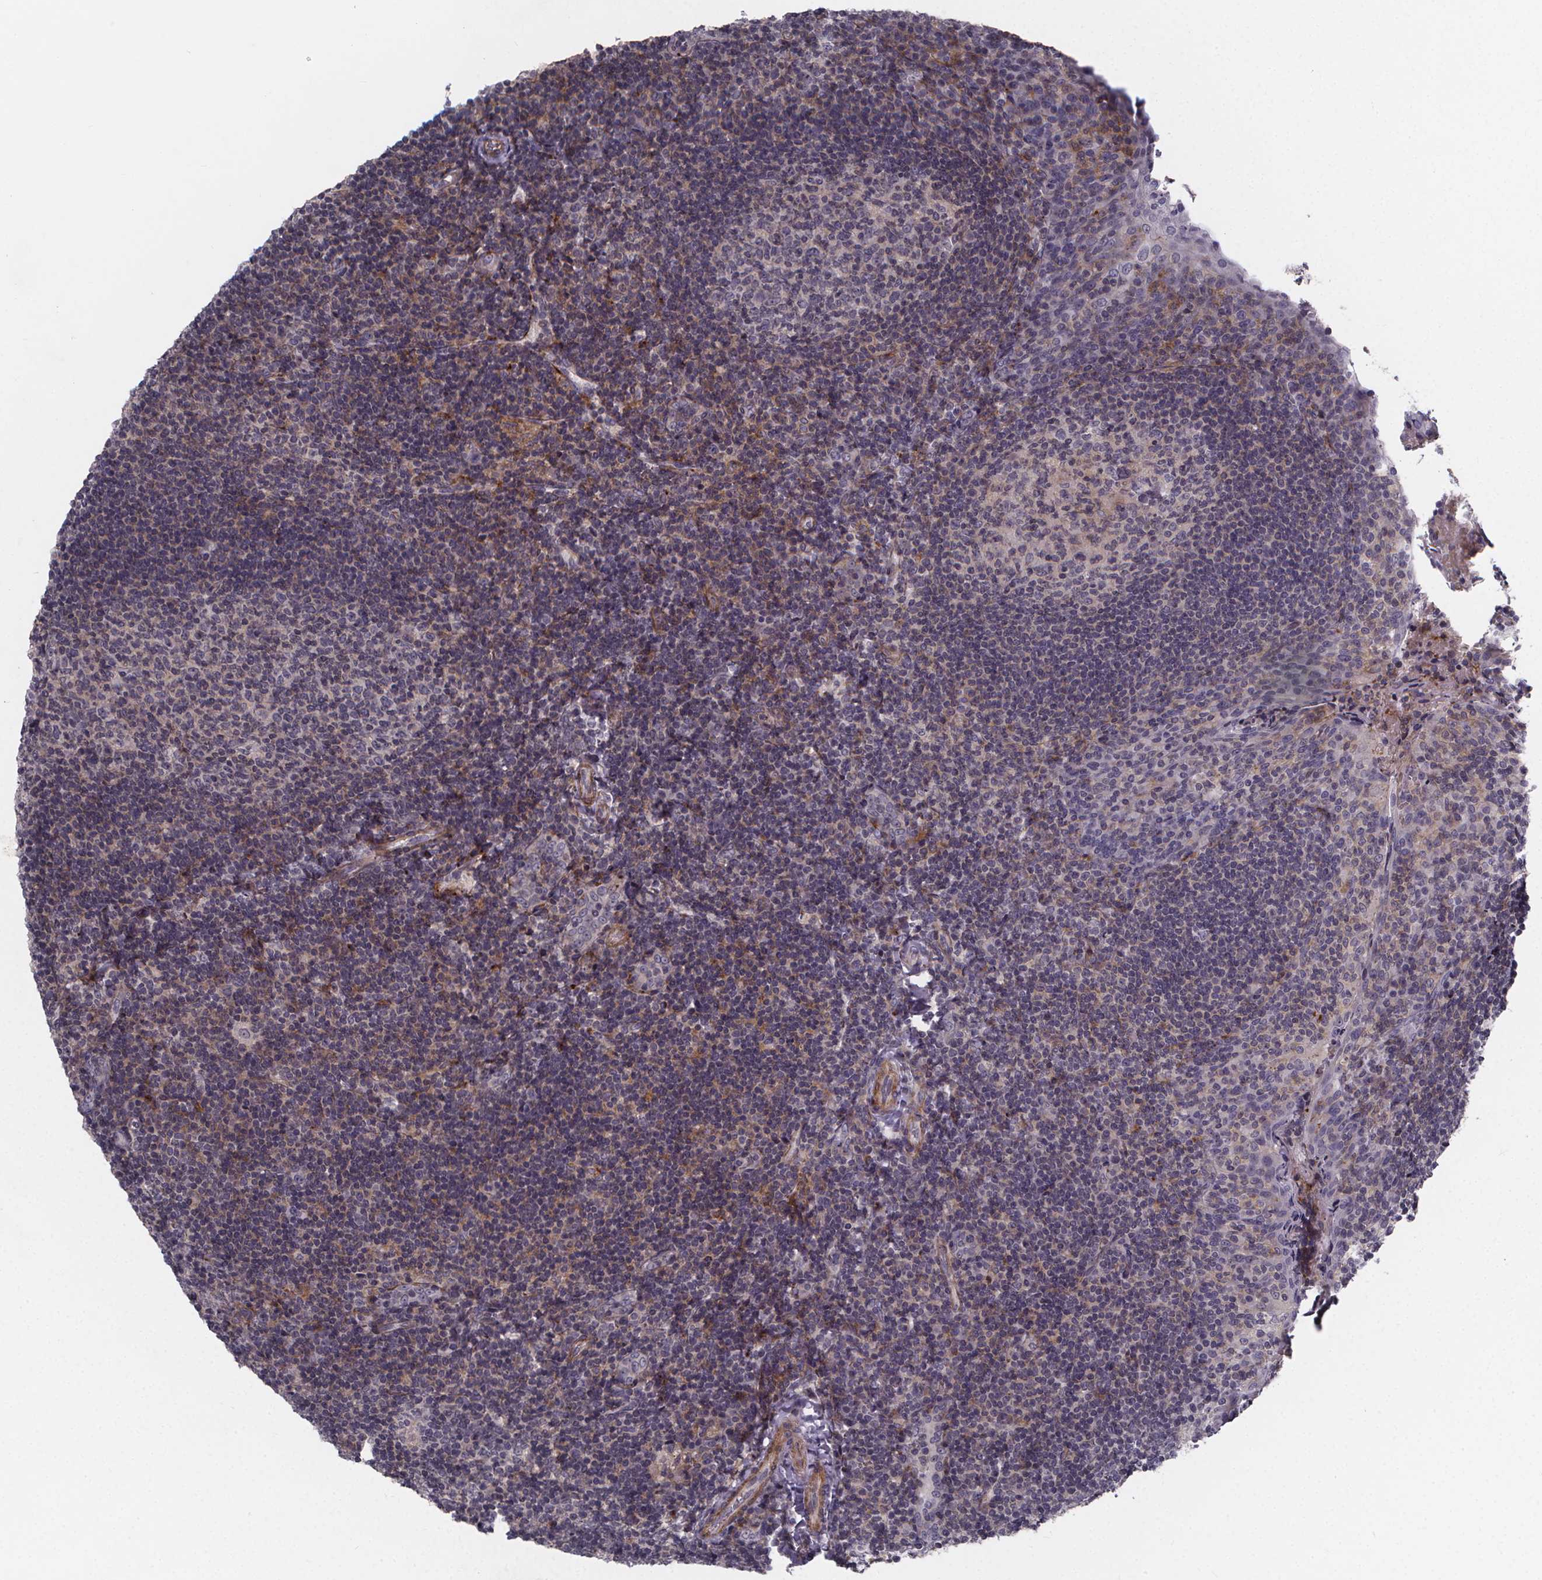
{"staining": {"intensity": "weak", "quantity": "<25%", "location": "cytoplasmic/membranous"}, "tissue": "tonsil", "cell_type": "Germinal center cells", "image_type": "normal", "snomed": [{"axis": "morphology", "description": "Normal tissue, NOS"}, {"axis": "topography", "description": "Tonsil"}], "caption": "Image shows no significant protein positivity in germinal center cells of normal tonsil.", "gene": "FBXW2", "patient": {"sex": "female", "age": 10}}